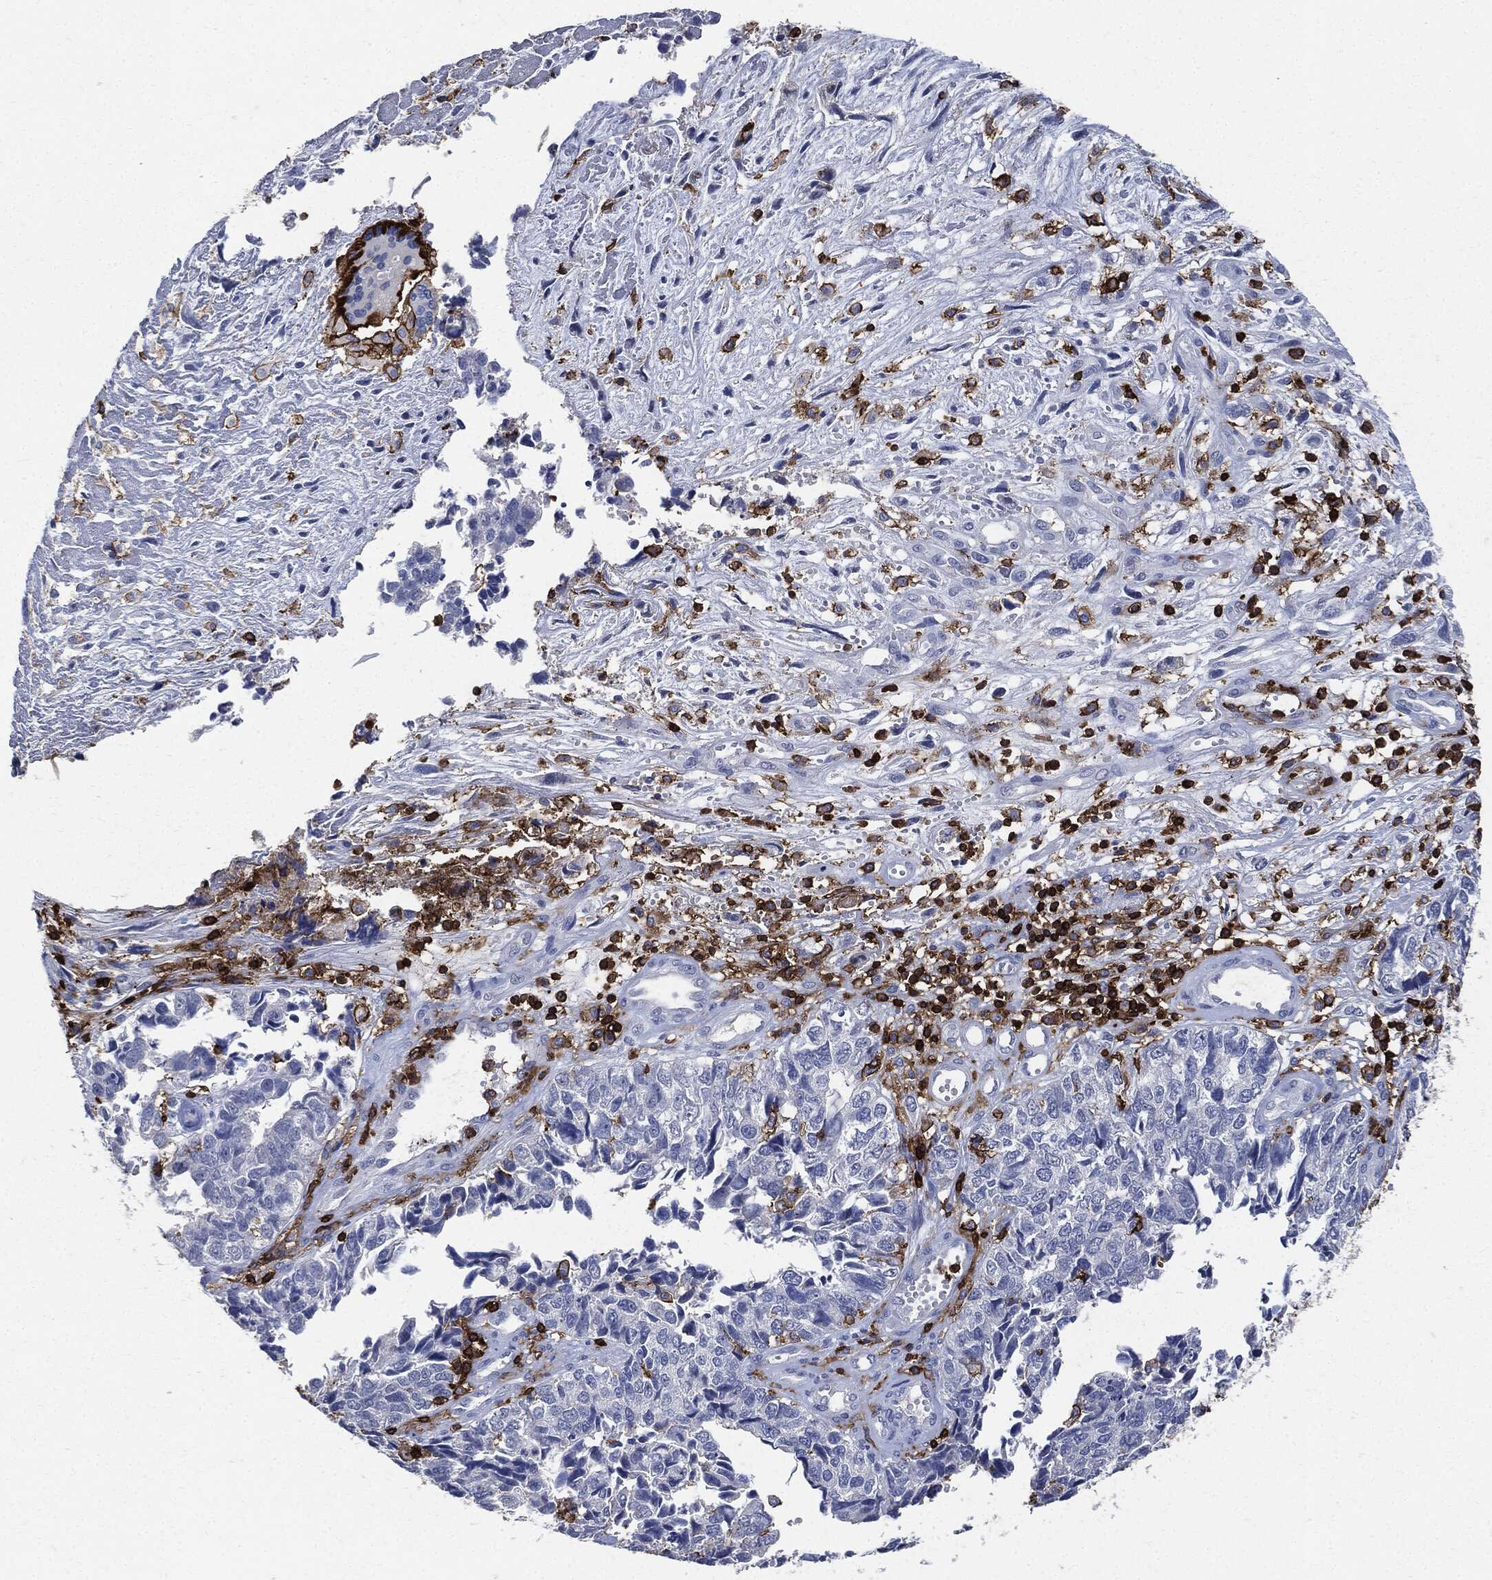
{"staining": {"intensity": "negative", "quantity": "none", "location": "none"}, "tissue": "cervical cancer", "cell_type": "Tumor cells", "image_type": "cancer", "snomed": [{"axis": "morphology", "description": "Squamous cell carcinoma, NOS"}, {"axis": "topography", "description": "Cervix"}], "caption": "Human cervical cancer stained for a protein using IHC displays no expression in tumor cells.", "gene": "PTPRC", "patient": {"sex": "female", "age": 63}}